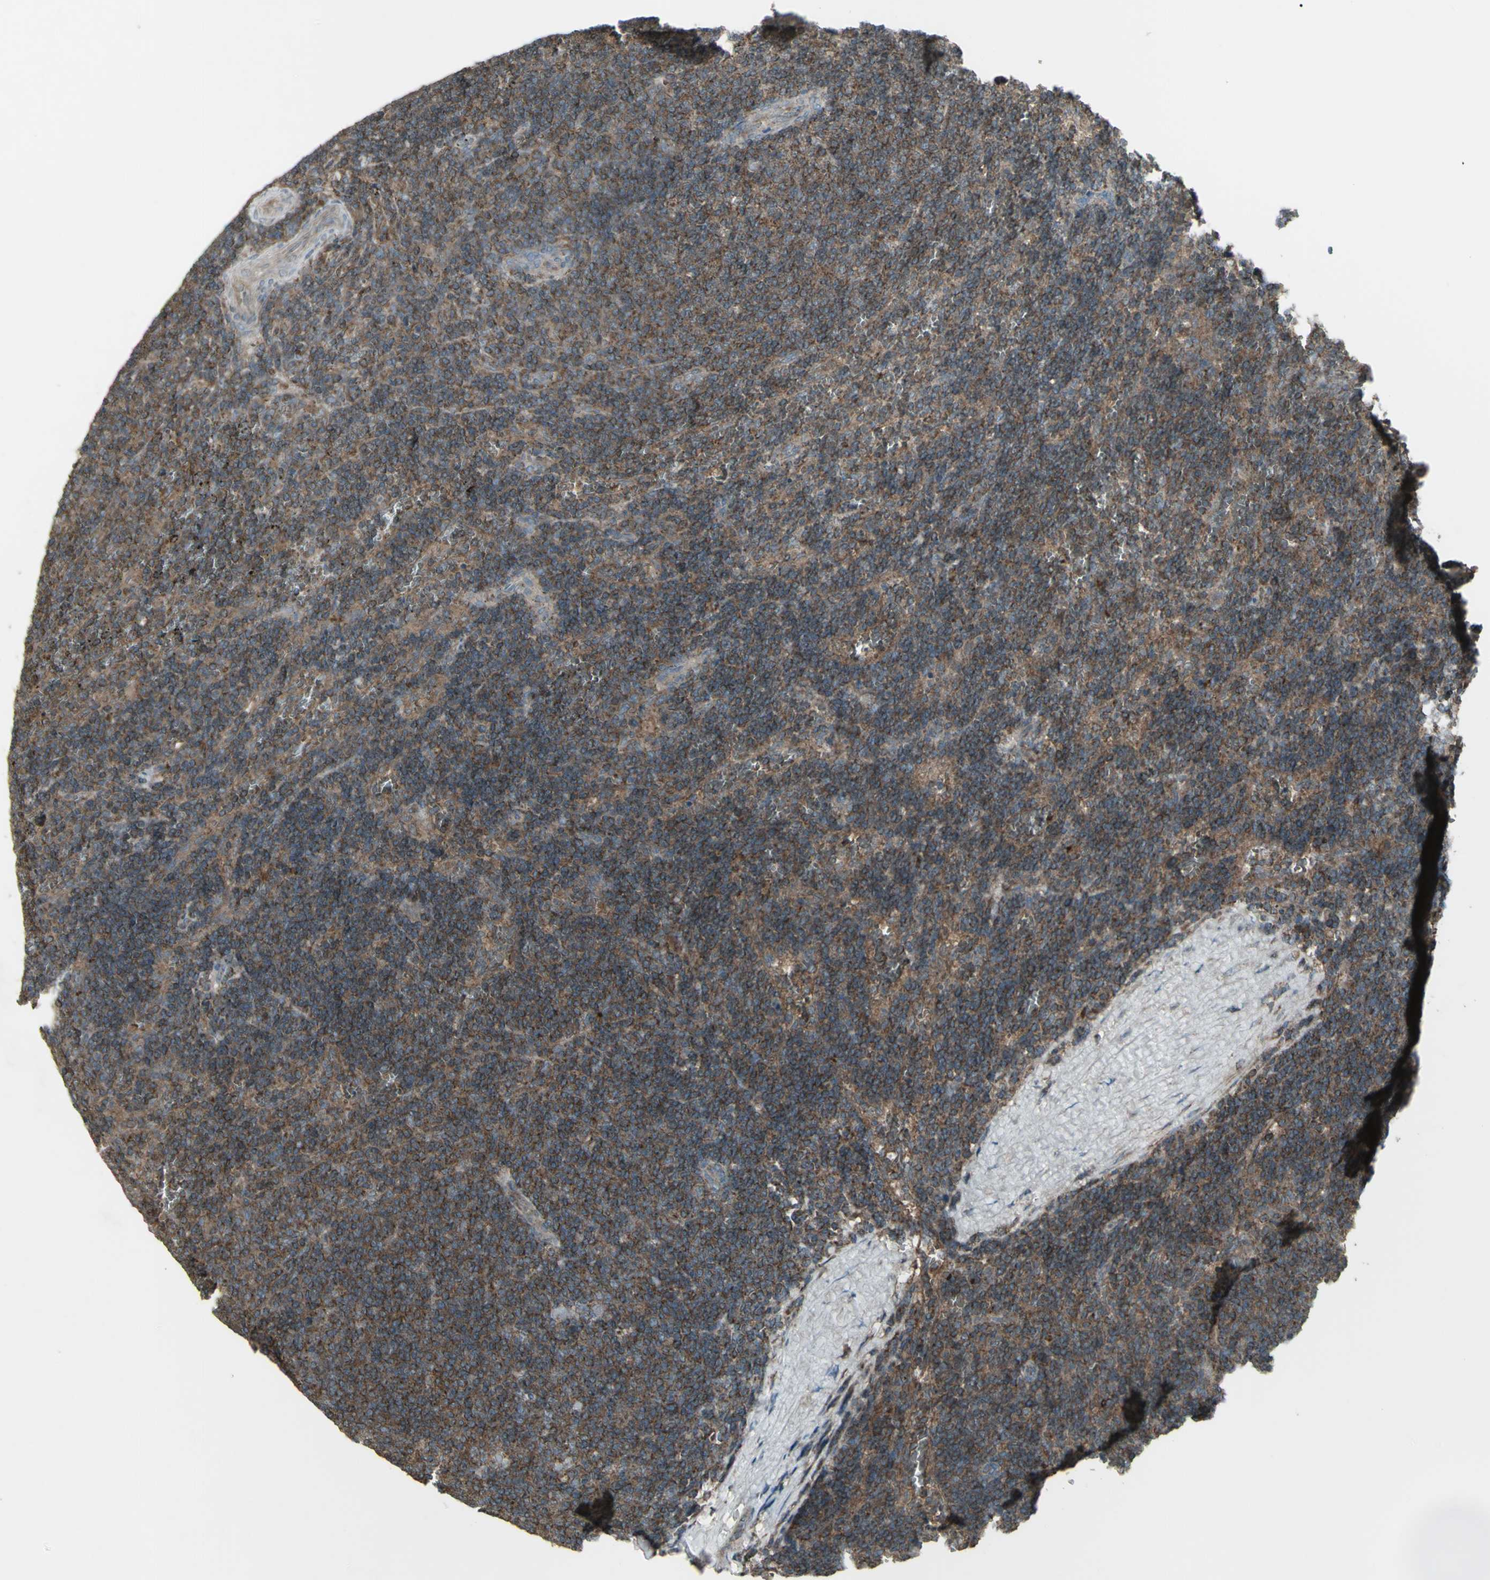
{"staining": {"intensity": "negative", "quantity": "none", "location": "none"}, "tissue": "lymphoma", "cell_type": "Tumor cells", "image_type": "cancer", "snomed": [{"axis": "morphology", "description": "Malignant lymphoma, non-Hodgkin's type, Low grade"}, {"axis": "topography", "description": "Spleen"}], "caption": "Micrograph shows no protein expression in tumor cells of lymphoma tissue.", "gene": "SHC1", "patient": {"sex": "female", "age": 50}}